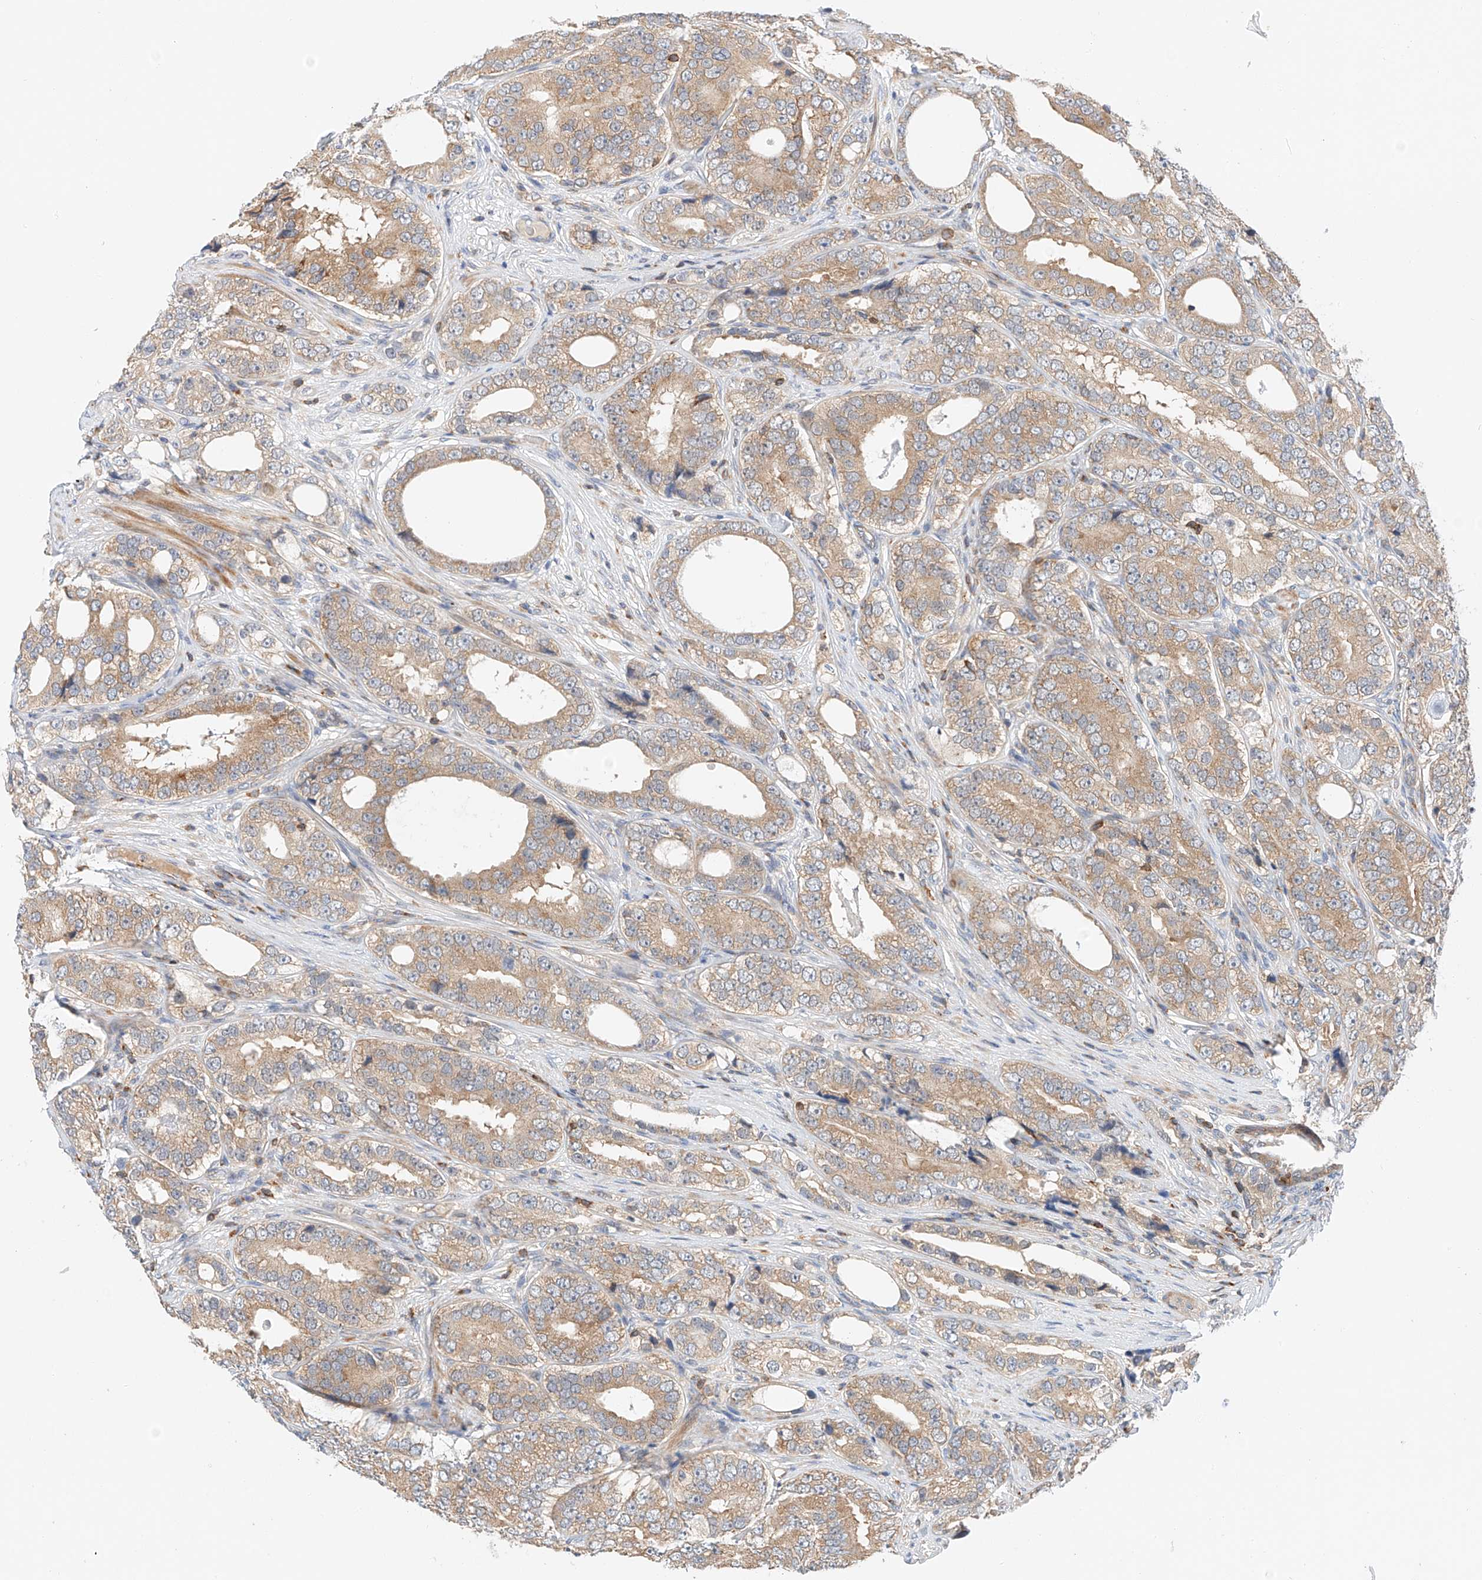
{"staining": {"intensity": "weak", "quantity": ">75%", "location": "cytoplasmic/membranous"}, "tissue": "prostate cancer", "cell_type": "Tumor cells", "image_type": "cancer", "snomed": [{"axis": "morphology", "description": "Adenocarcinoma, High grade"}, {"axis": "topography", "description": "Prostate"}], "caption": "The immunohistochemical stain shows weak cytoplasmic/membranous positivity in tumor cells of prostate cancer tissue. (DAB (3,3'-diaminobenzidine) = brown stain, brightfield microscopy at high magnification).", "gene": "MFN2", "patient": {"sex": "male", "age": 56}}